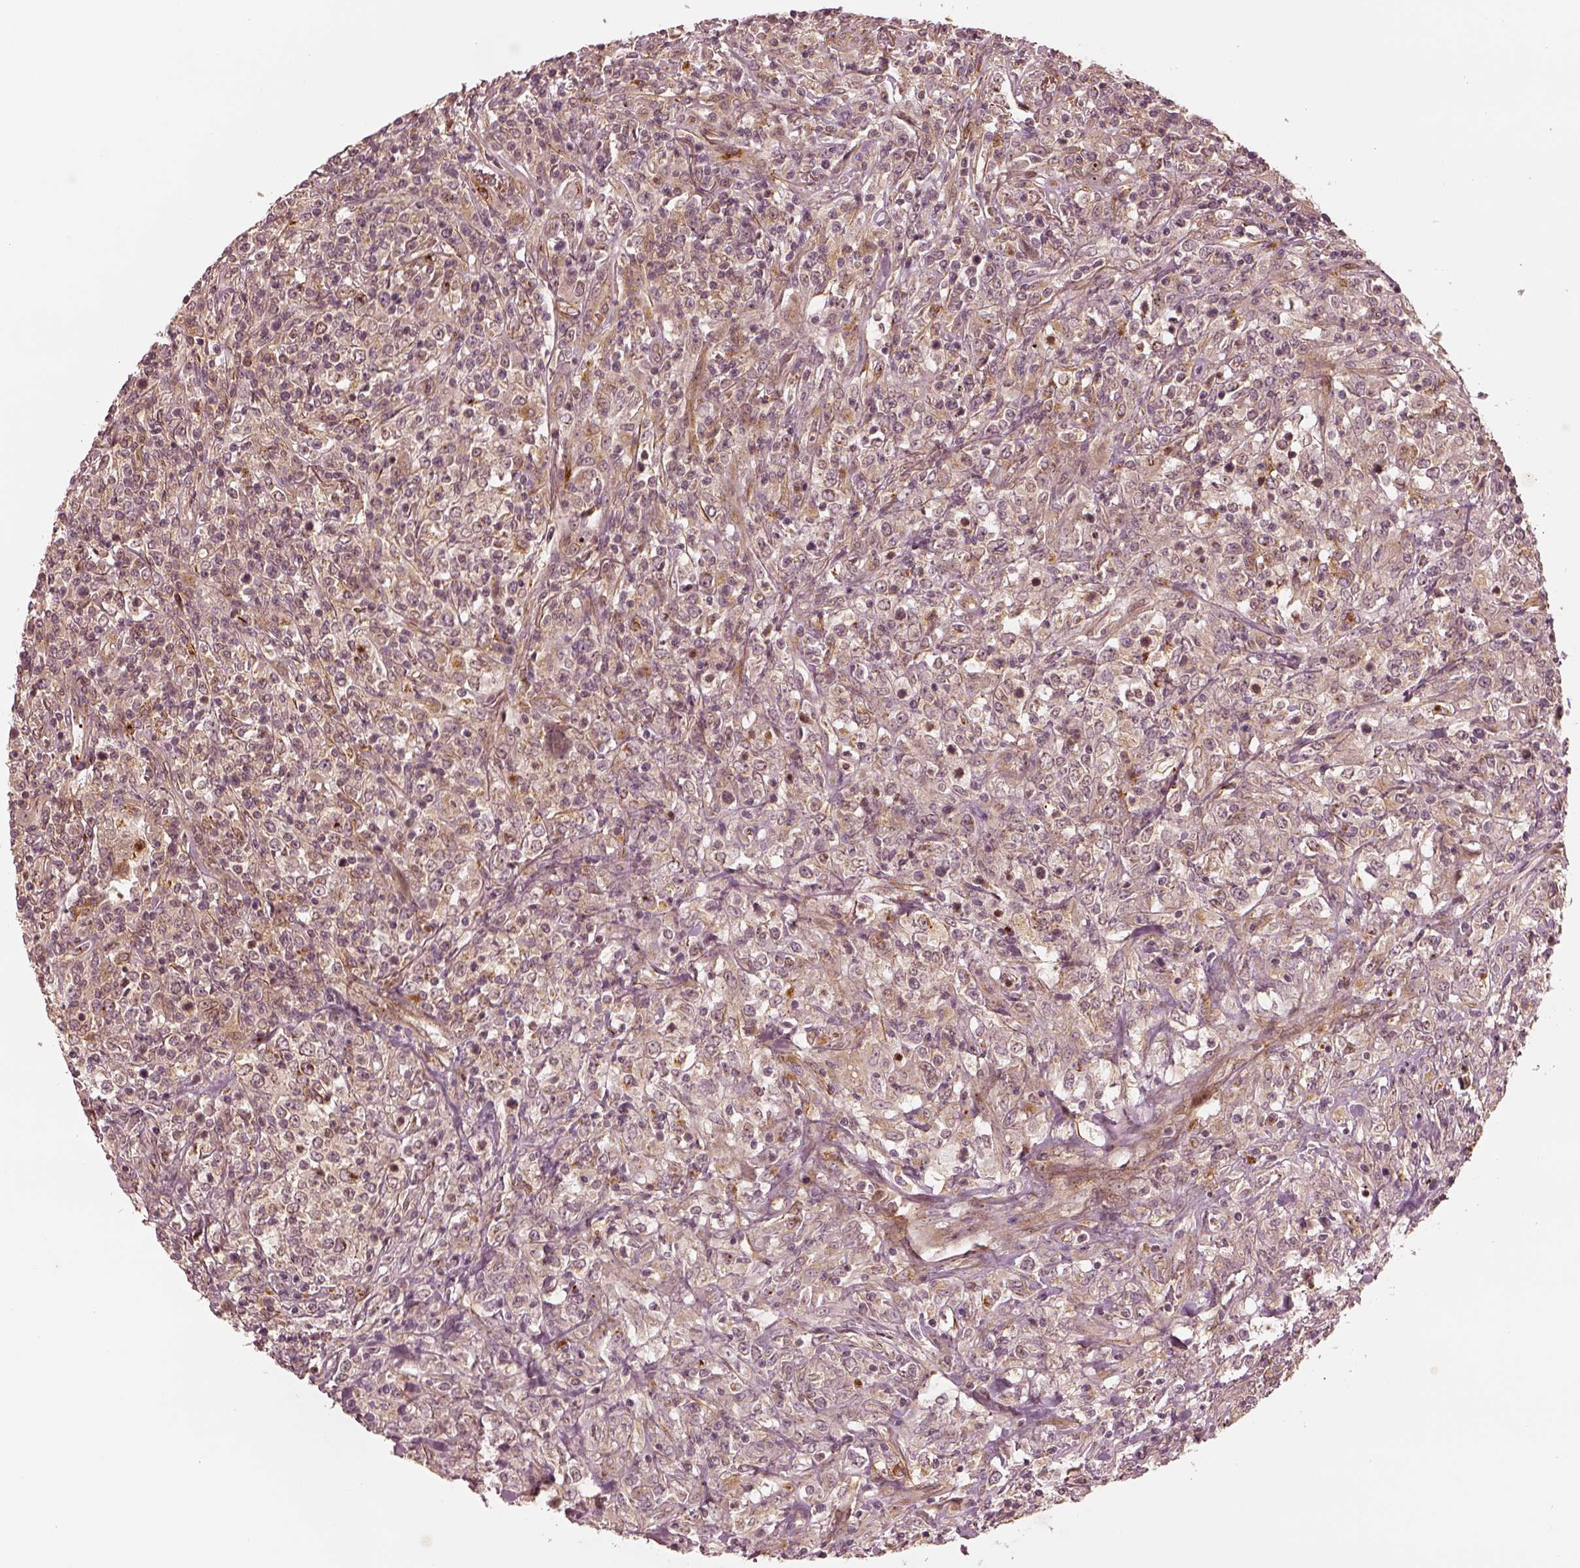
{"staining": {"intensity": "weak", "quantity": ">75%", "location": "cytoplasmic/membranous"}, "tissue": "lymphoma", "cell_type": "Tumor cells", "image_type": "cancer", "snomed": [{"axis": "morphology", "description": "Malignant lymphoma, non-Hodgkin's type, High grade"}, {"axis": "topography", "description": "Lung"}], "caption": "IHC image of neoplastic tissue: lymphoma stained using immunohistochemistry shows low levels of weak protein expression localized specifically in the cytoplasmic/membranous of tumor cells, appearing as a cytoplasmic/membranous brown color.", "gene": "SLC12A9", "patient": {"sex": "male", "age": 79}}